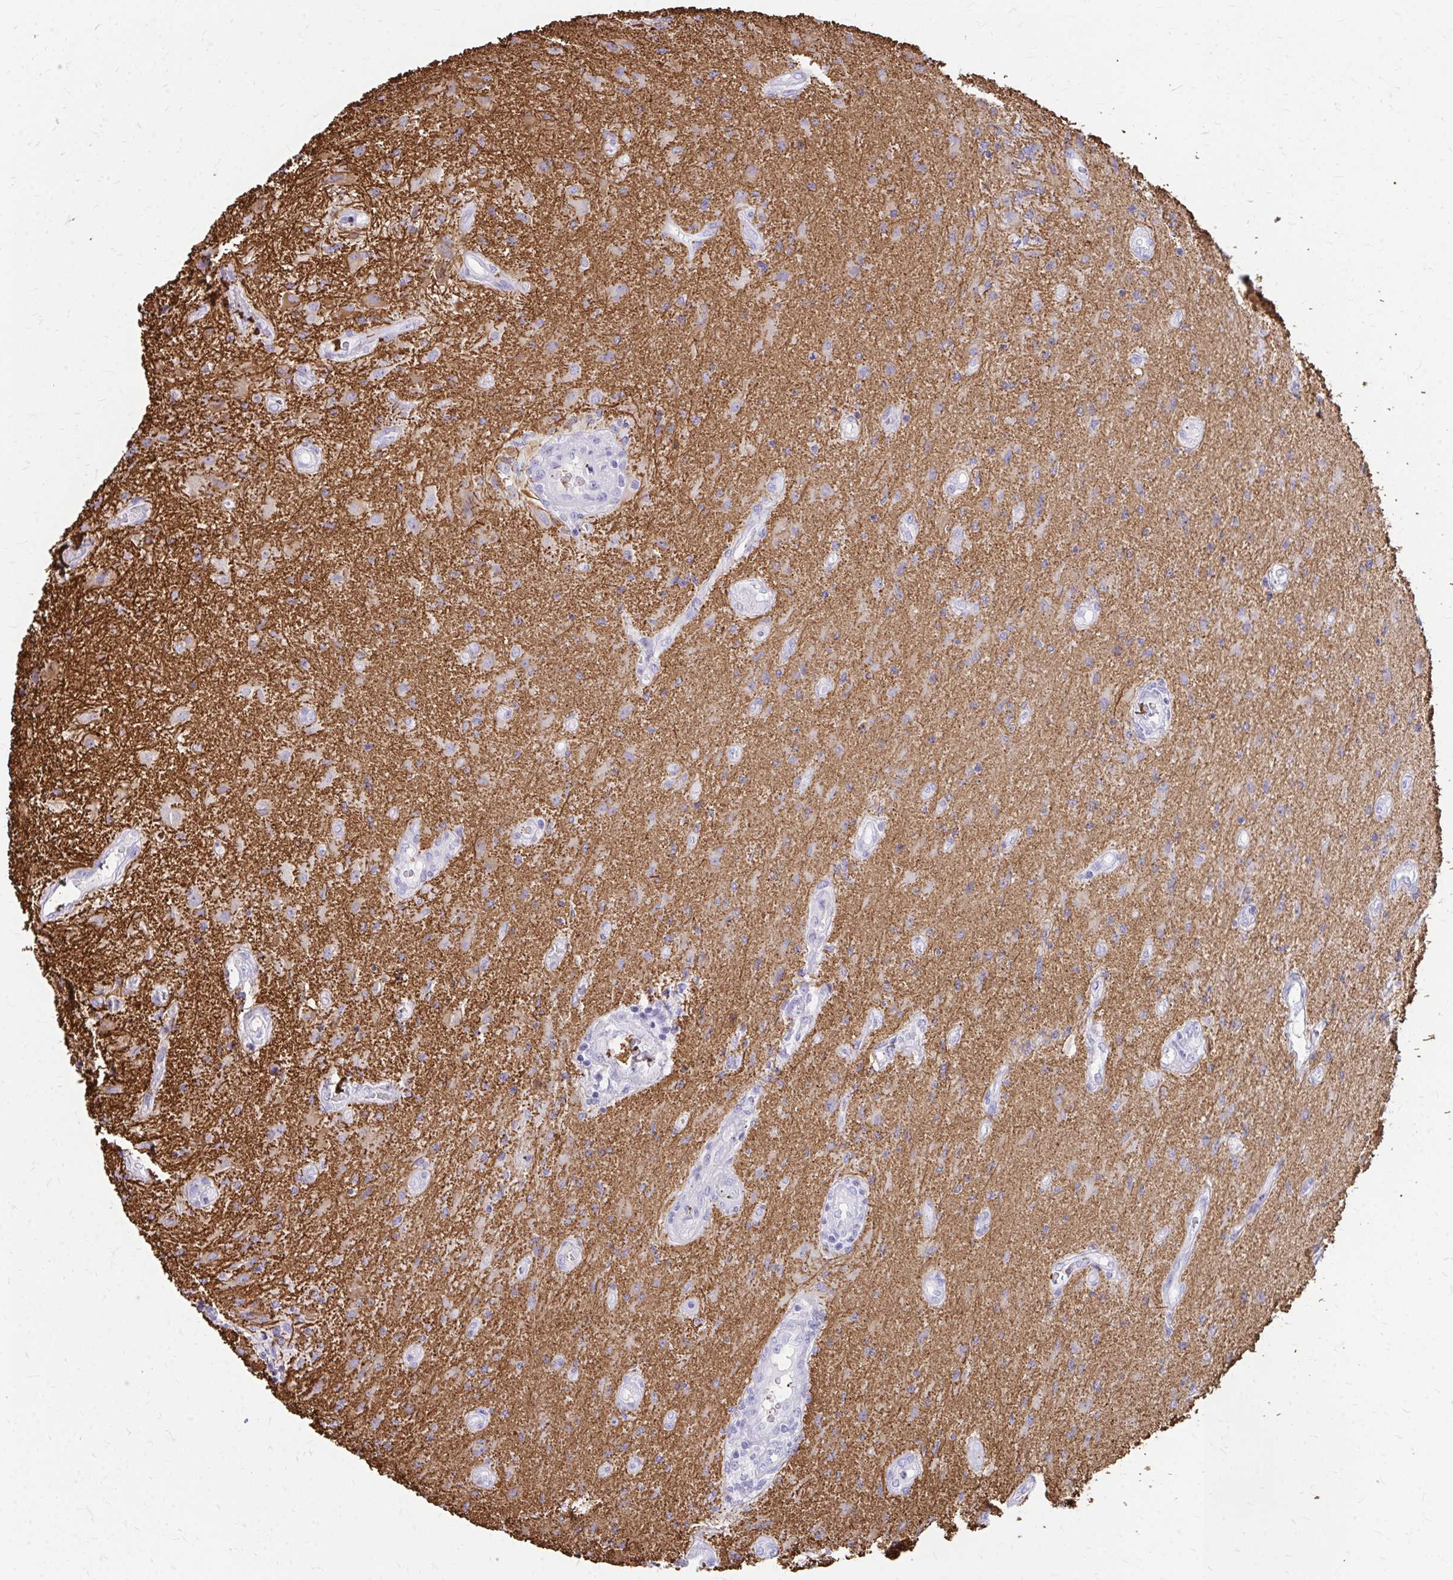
{"staining": {"intensity": "weak", "quantity": "<25%", "location": "cytoplasmic/membranous"}, "tissue": "glioma", "cell_type": "Tumor cells", "image_type": "cancer", "snomed": [{"axis": "morphology", "description": "Glioma, malignant, High grade"}, {"axis": "topography", "description": "Brain"}], "caption": "Protein analysis of malignant glioma (high-grade) shows no significant expression in tumor cells.", "gene": "ZNF699", "patient": {"sex": "male", "age": 67}}